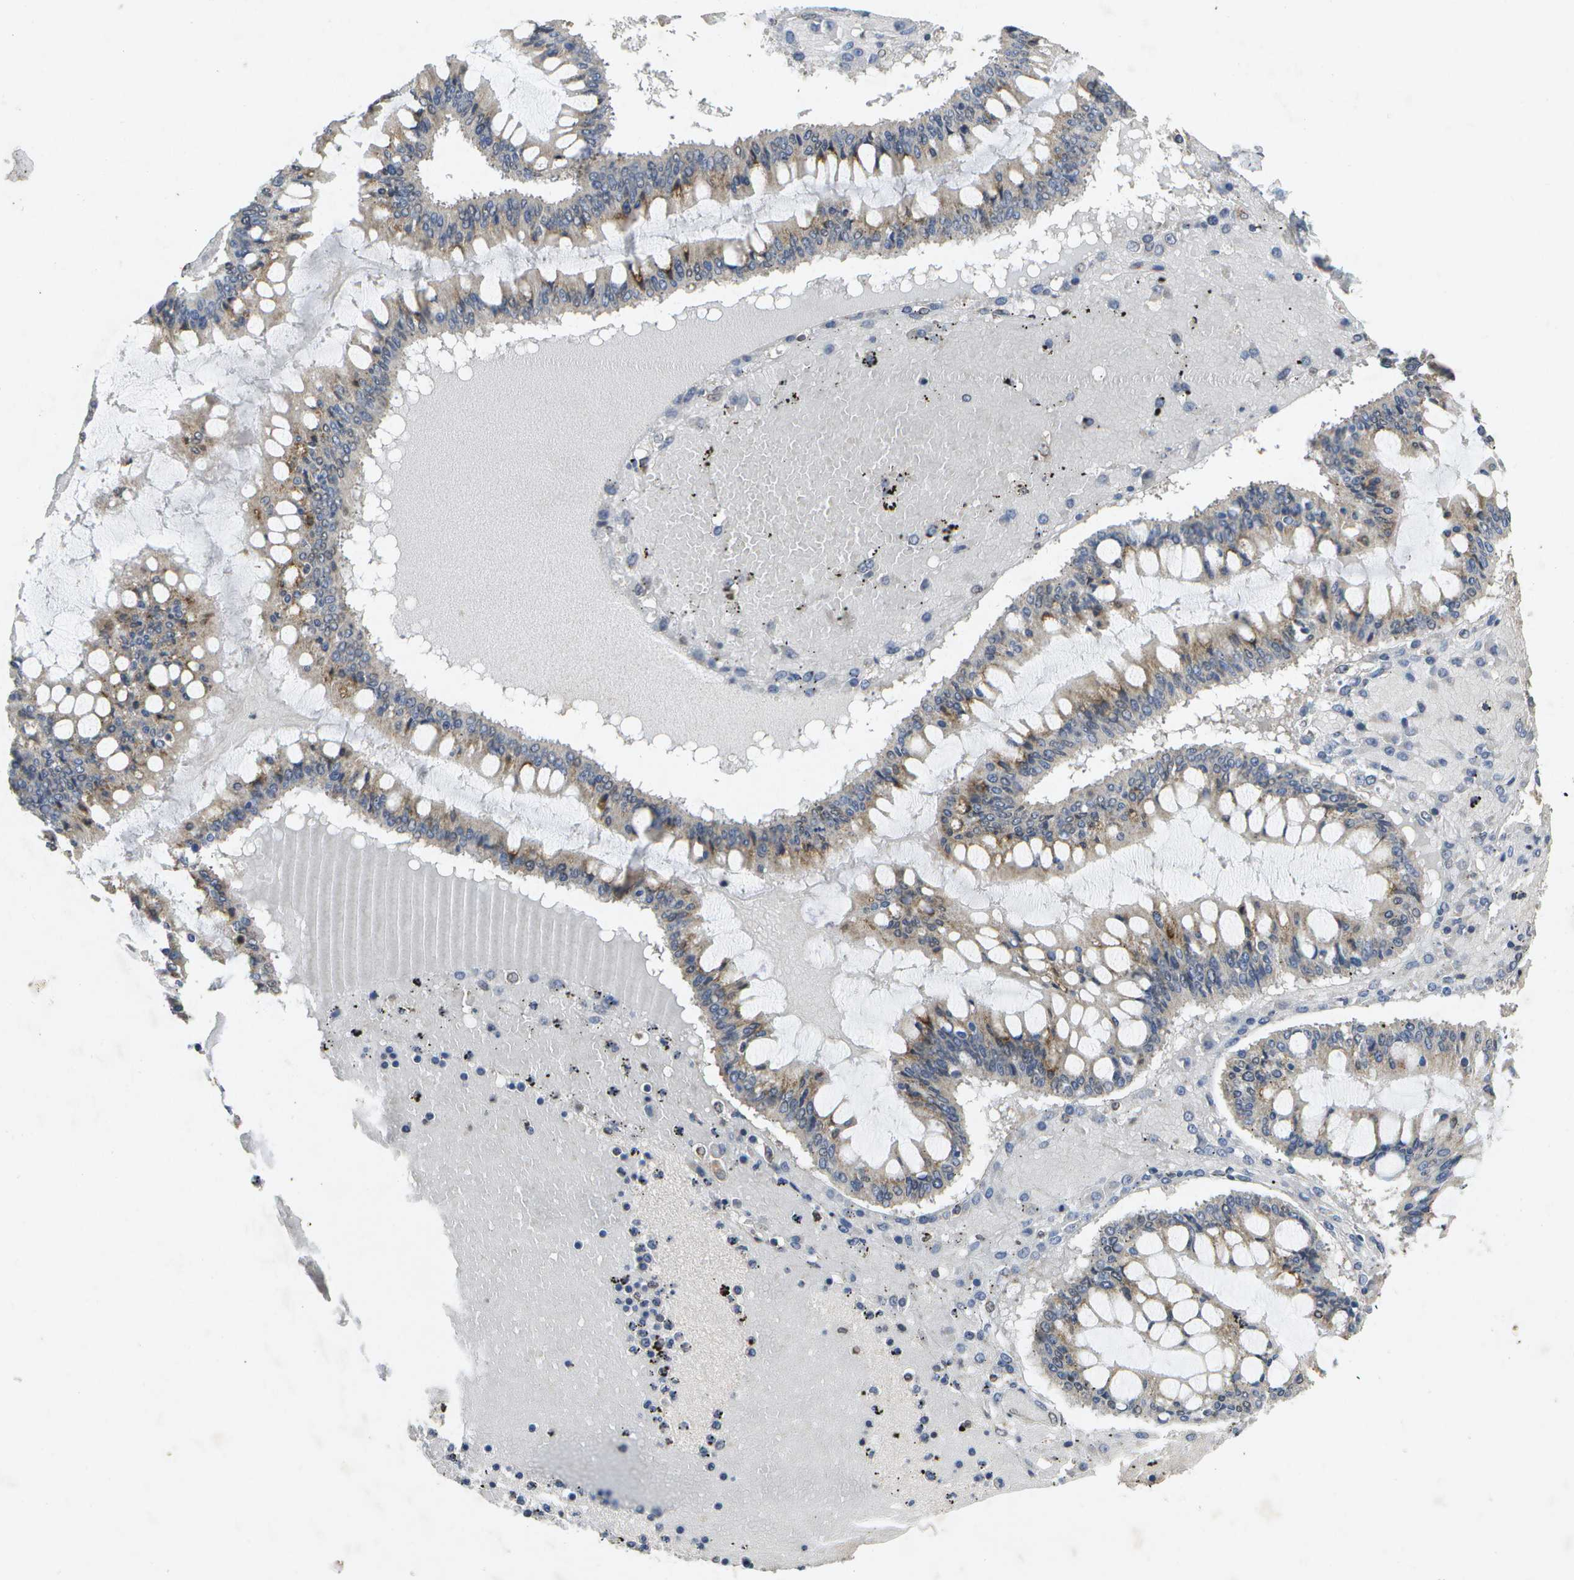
{"staining": {"intensity": "moderate", "quantity": ">75%", "location": "cytoplasmic/membranous"}, "tissue": "ovarian cancer", "cell_type": "Tumor cells", "image_type": "cancer", "snomed": [{"axis": "morphology", "description": "Cystadenocarcinoma, mucinous, NOS"}, {"axis": "topography", "description": "Ovary"}], "caption": "A medium amount of moderate cytoplasmic/membranous expression is seen in approximately >75% of tumor cells in ovarian cancer (mucinous cystadenocarcinoma) tissue.", "gene": "KDELR1", "patient": {"sex": "female", "age": 73}}